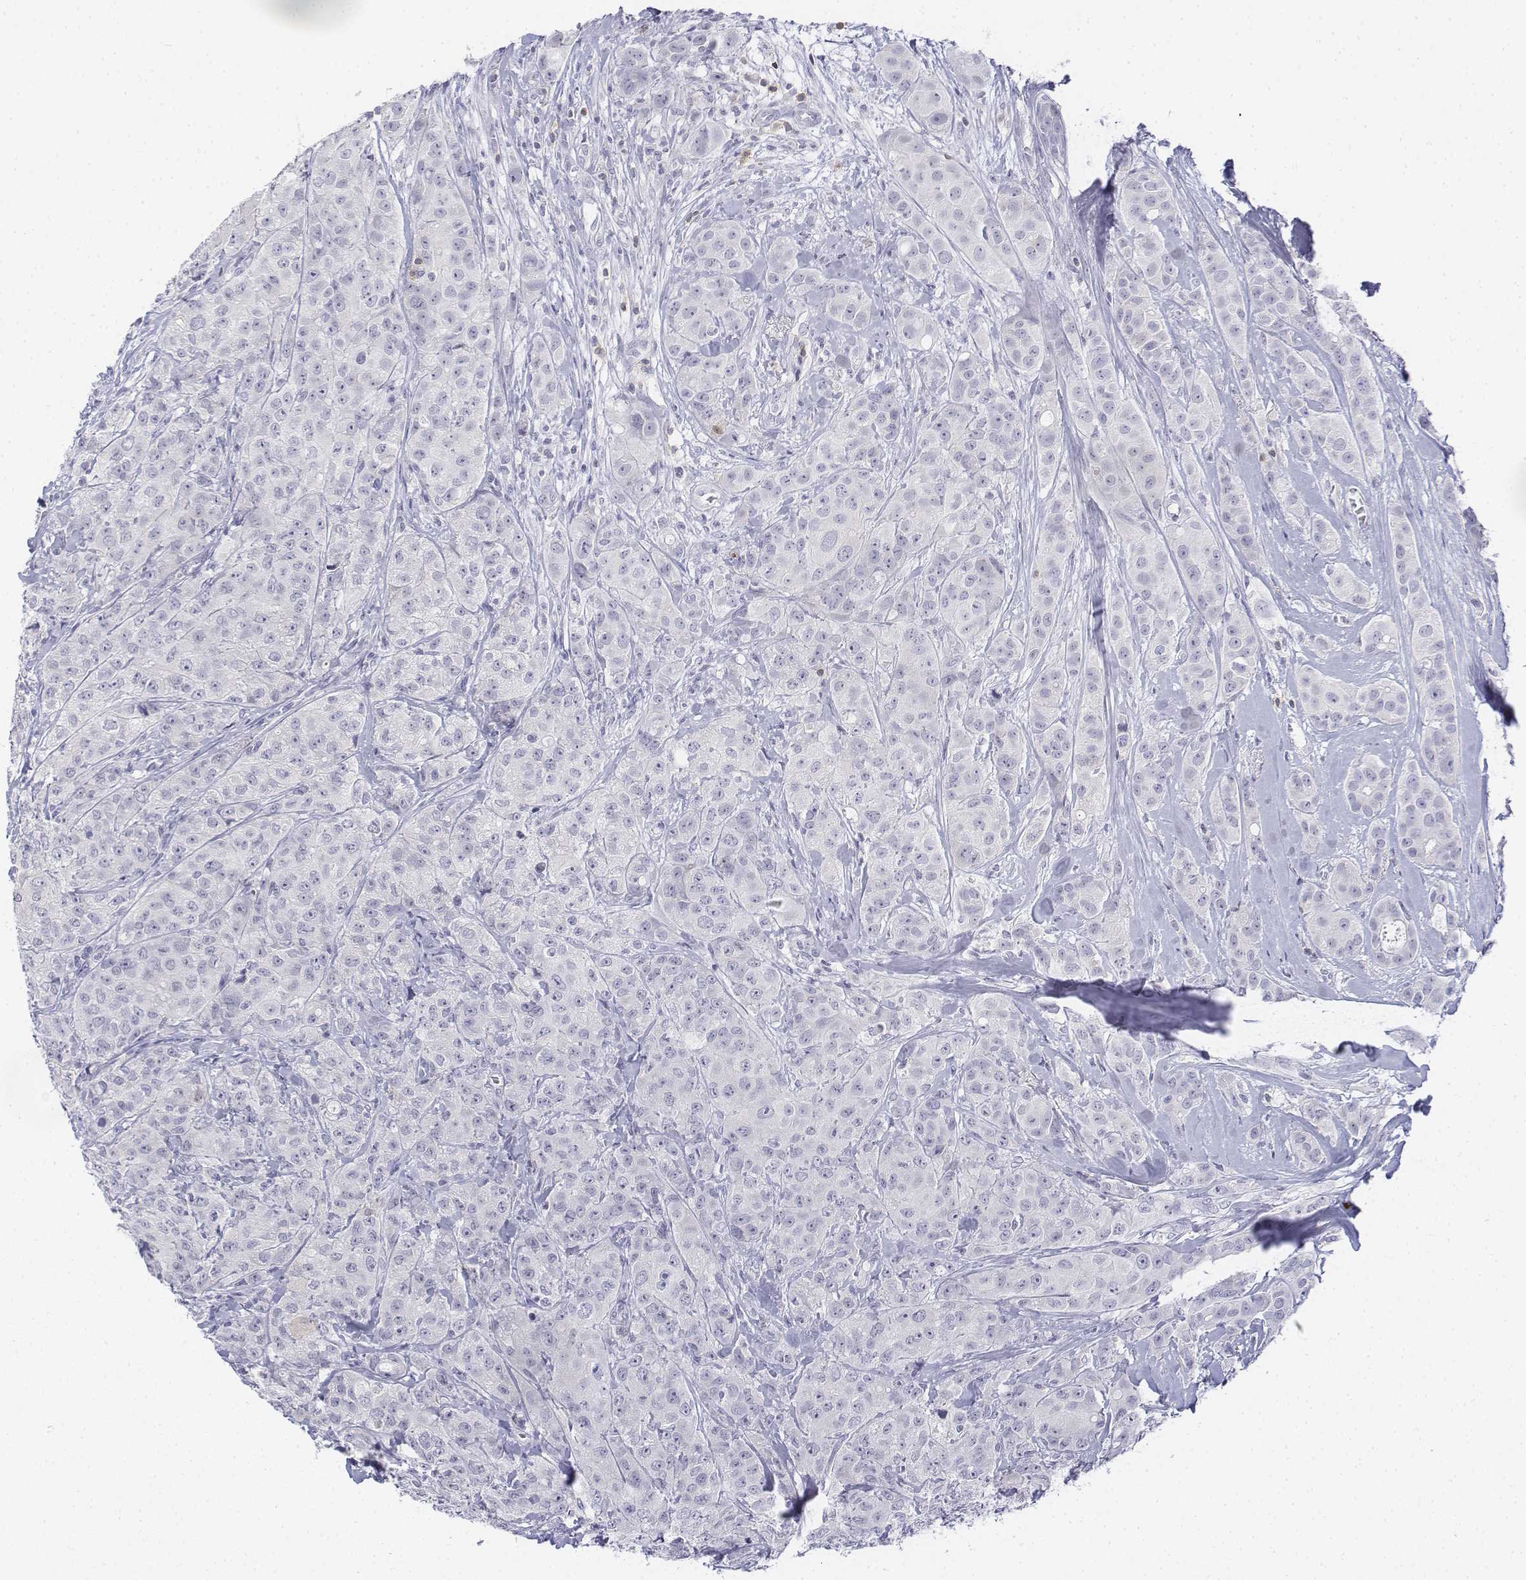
{"staining": {"intensity": "negative", "quantity": "none", "location": "none"}, "tissue": "breast cancer", "cell_type": "Tumor cells", "image_type": "cancer", "snomed": [{"axis": "morphology", "description": "Duct carcinoma"}, {"axis": "topography", "description": "Breast"}], "caption": "A micrograph of human breast cancer (infiltrating ductal carcinoma) is negative for staining in tumor cells. (DAB (3,3'-diaminobenzidine) immunohistochemistry (IHC) visualized using brightfield microscopy, high magnification).", "gene": "CD3E", "patient": {"sex": "female", "age": 43}}